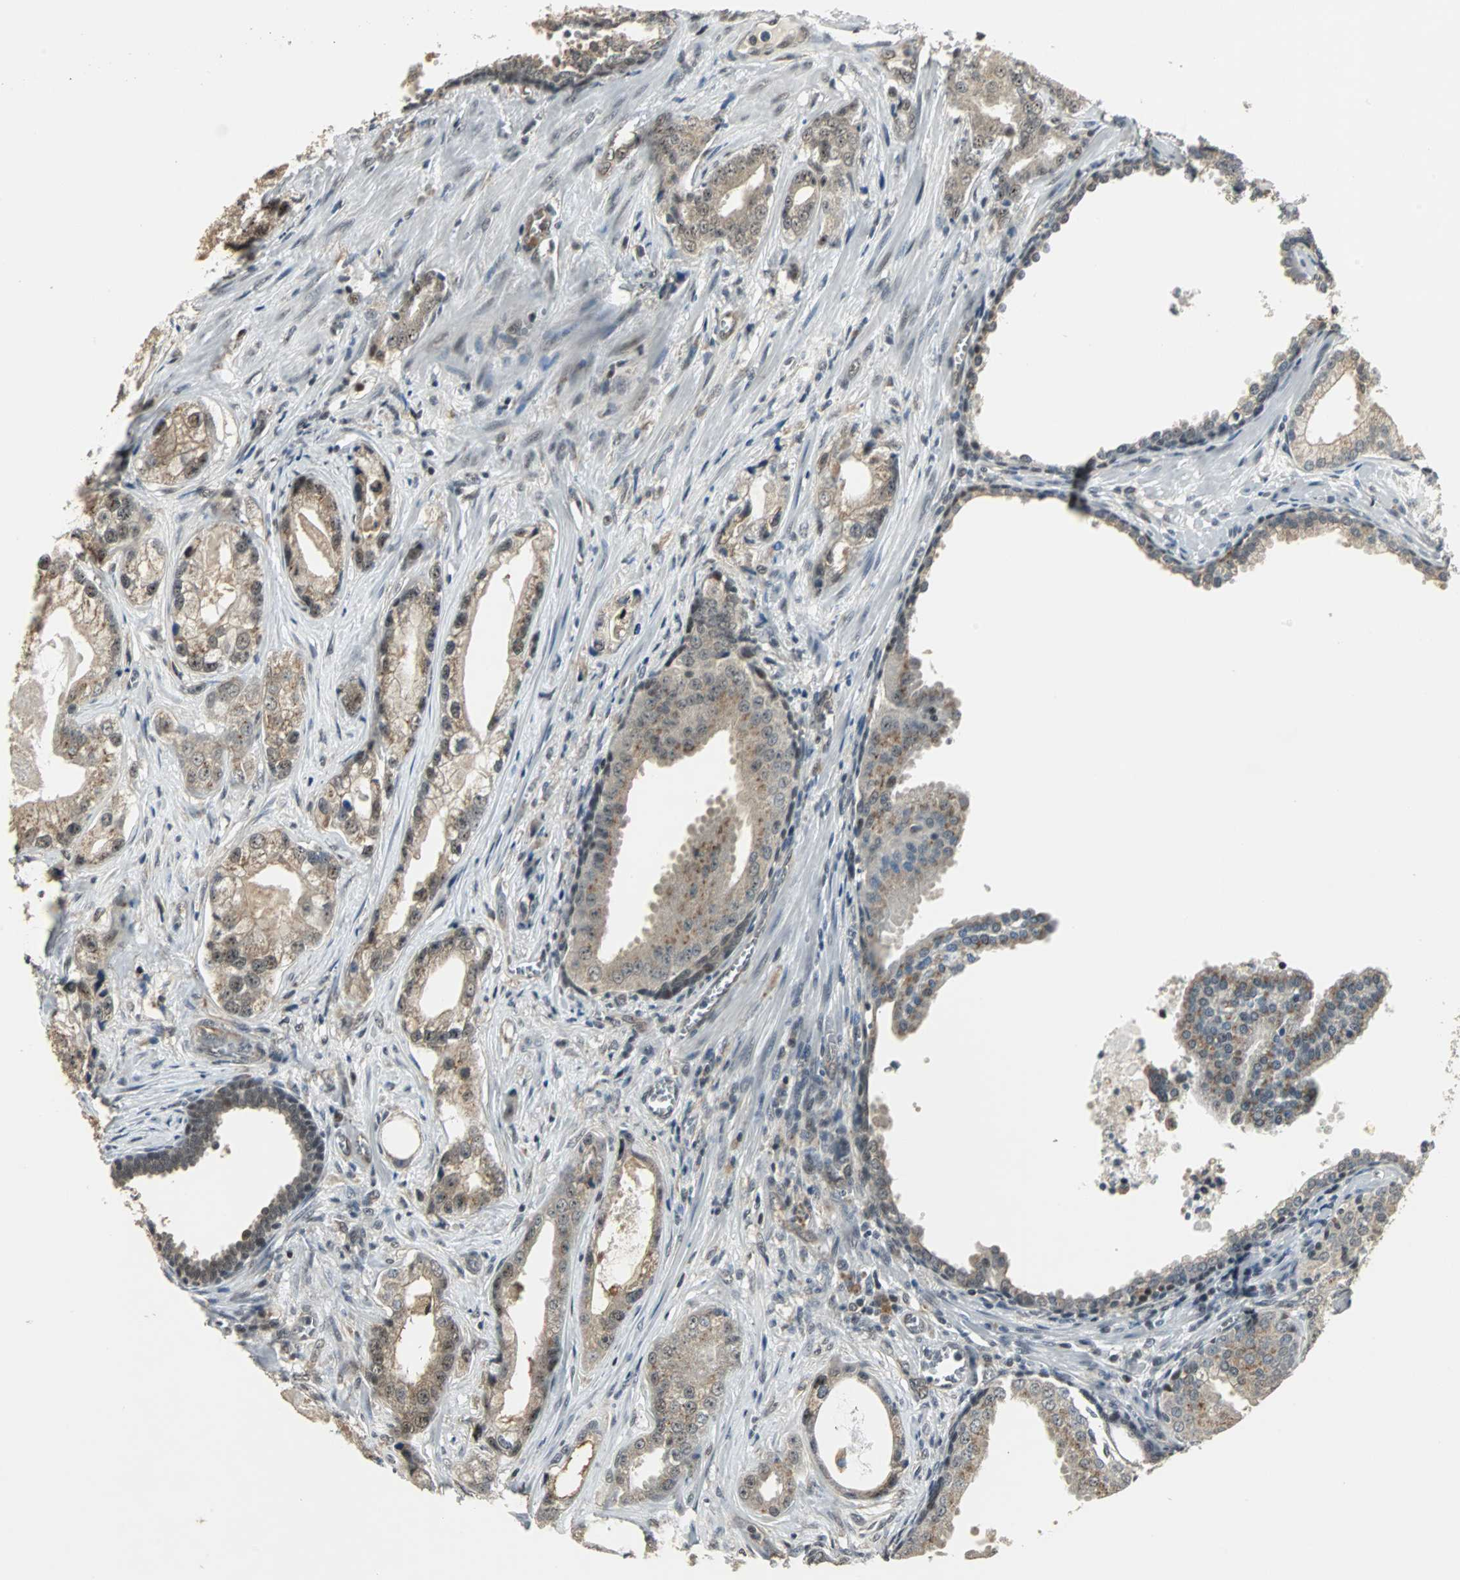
{"staining": {"intensity": "moderate", "quantity": "25%-75%", "location": "cytoplasmic/membranous,nuclear"}, "tissue": "prostate cancer", "cell_type": "Tumor cells", "image_type": "cancer", "snomed": [{"axis": "morphology", "description": "Adenocarcinoma, Low grade"}, {"axis": "topography", "description": "Prostate"}], "caption": "Prostate cancer (low-grade adenocarcinoma) was stained to show a protein in brown. There is medium levels of moderate cytoplasmic/membranous and nuclear positivity in approximately 25%-75% of tumor cells.", "gene": "MED4", "patient": {"sex": "male", "age": 59}}